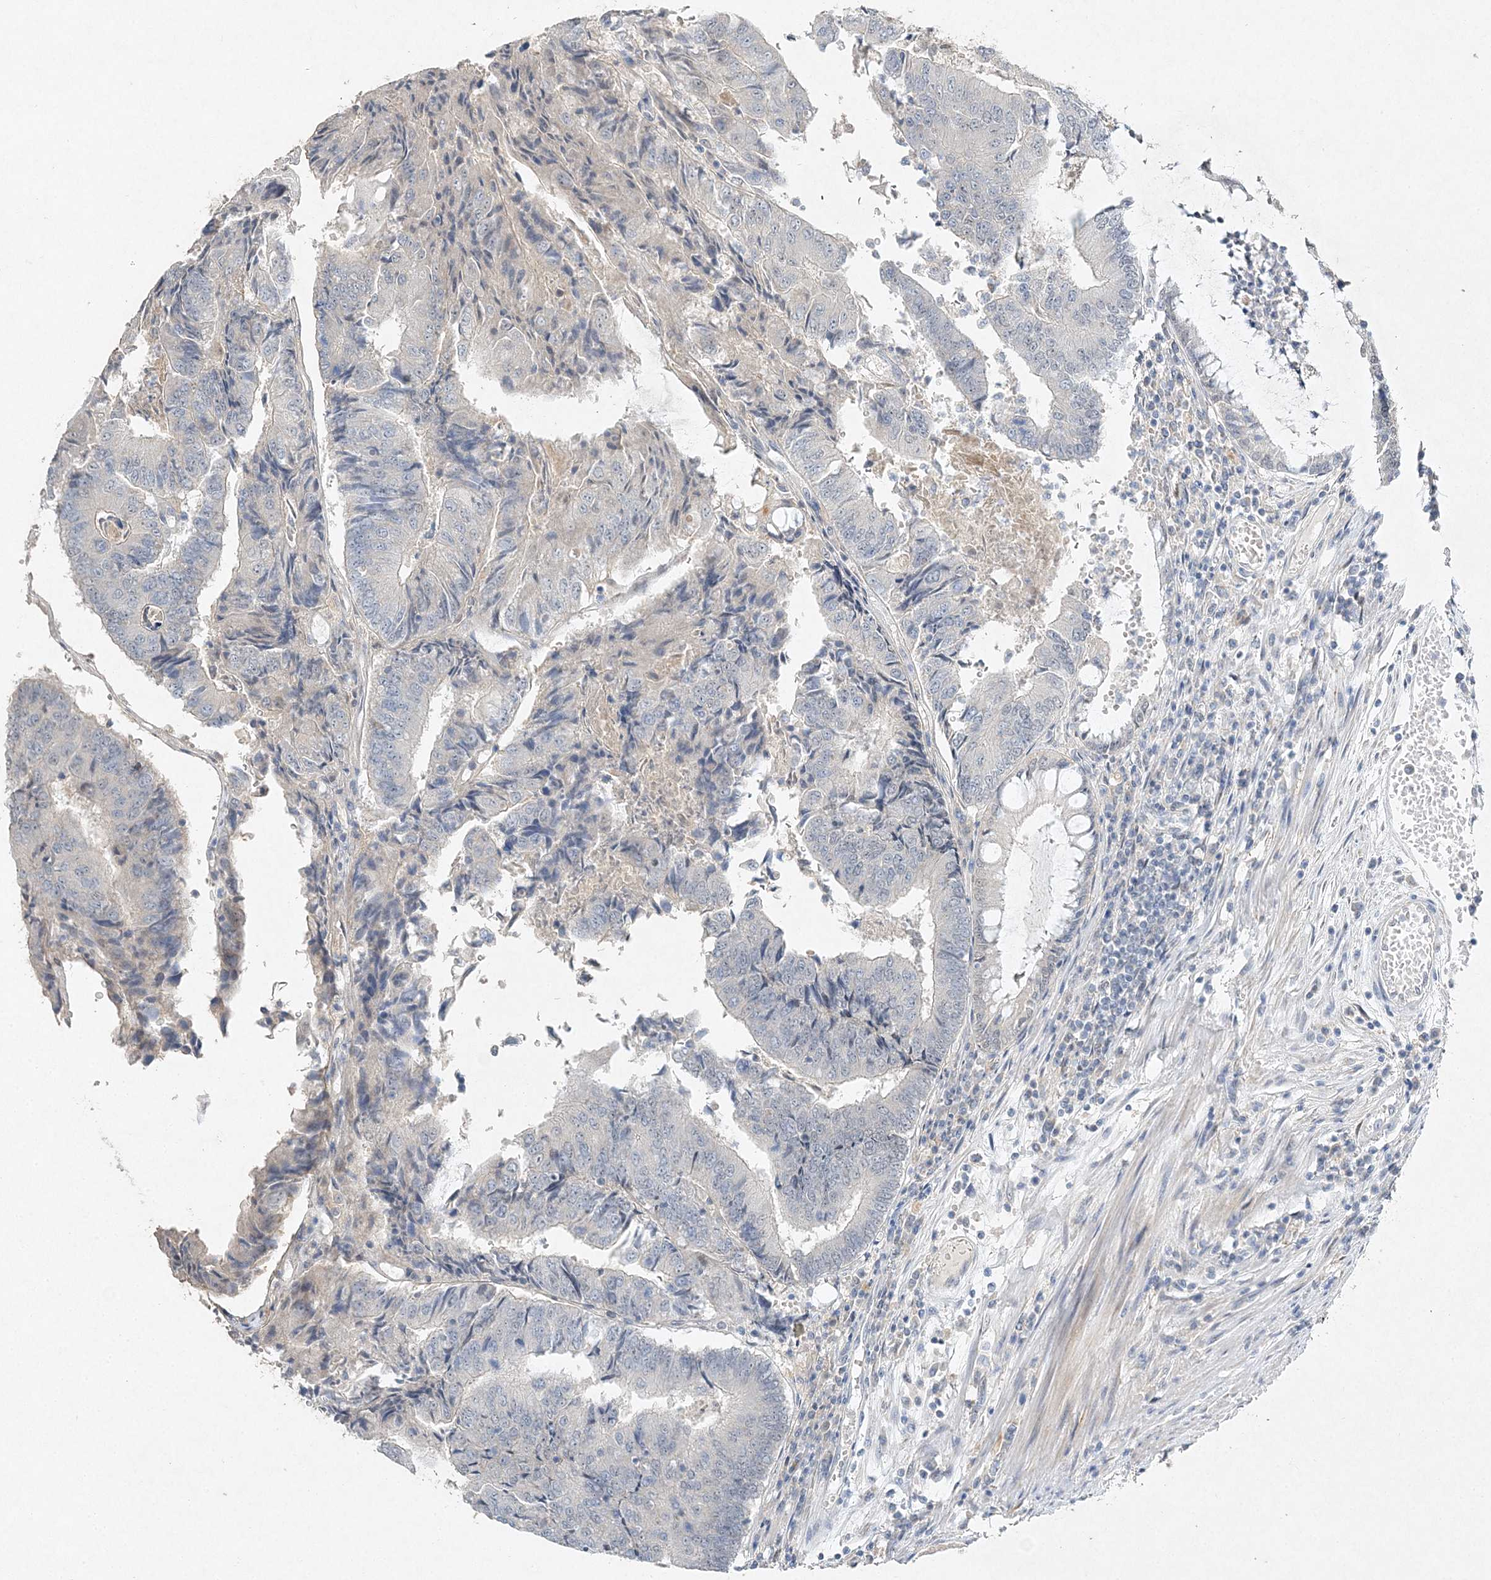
{"staining": {"intensity": "negative", "quantity": "none", "location": "none"}, "tissue": "colorectal cancer", "cell_type": "Tumor cells", "image_type": "cancer", "snomed": [{"axis": "morphology", "description": "Adenocarcinoma, NOS"}, {"axis": "topography", "description": "Colon"}], "caption": "Immunohistochemistry (IHC) photomicrograph of neoplastic tissue: human colorectal cancer (adenocarcinoma) stained with DAB (3,3'-diaminobenzidine) displays no significant protein positivity in tumor cells. The staining is performed using DAB brown chromogen with nuclei counter-stained in using hematoxylin.", "gene": "MAT2B", "patient": {"sex": "female", "age": 67}}